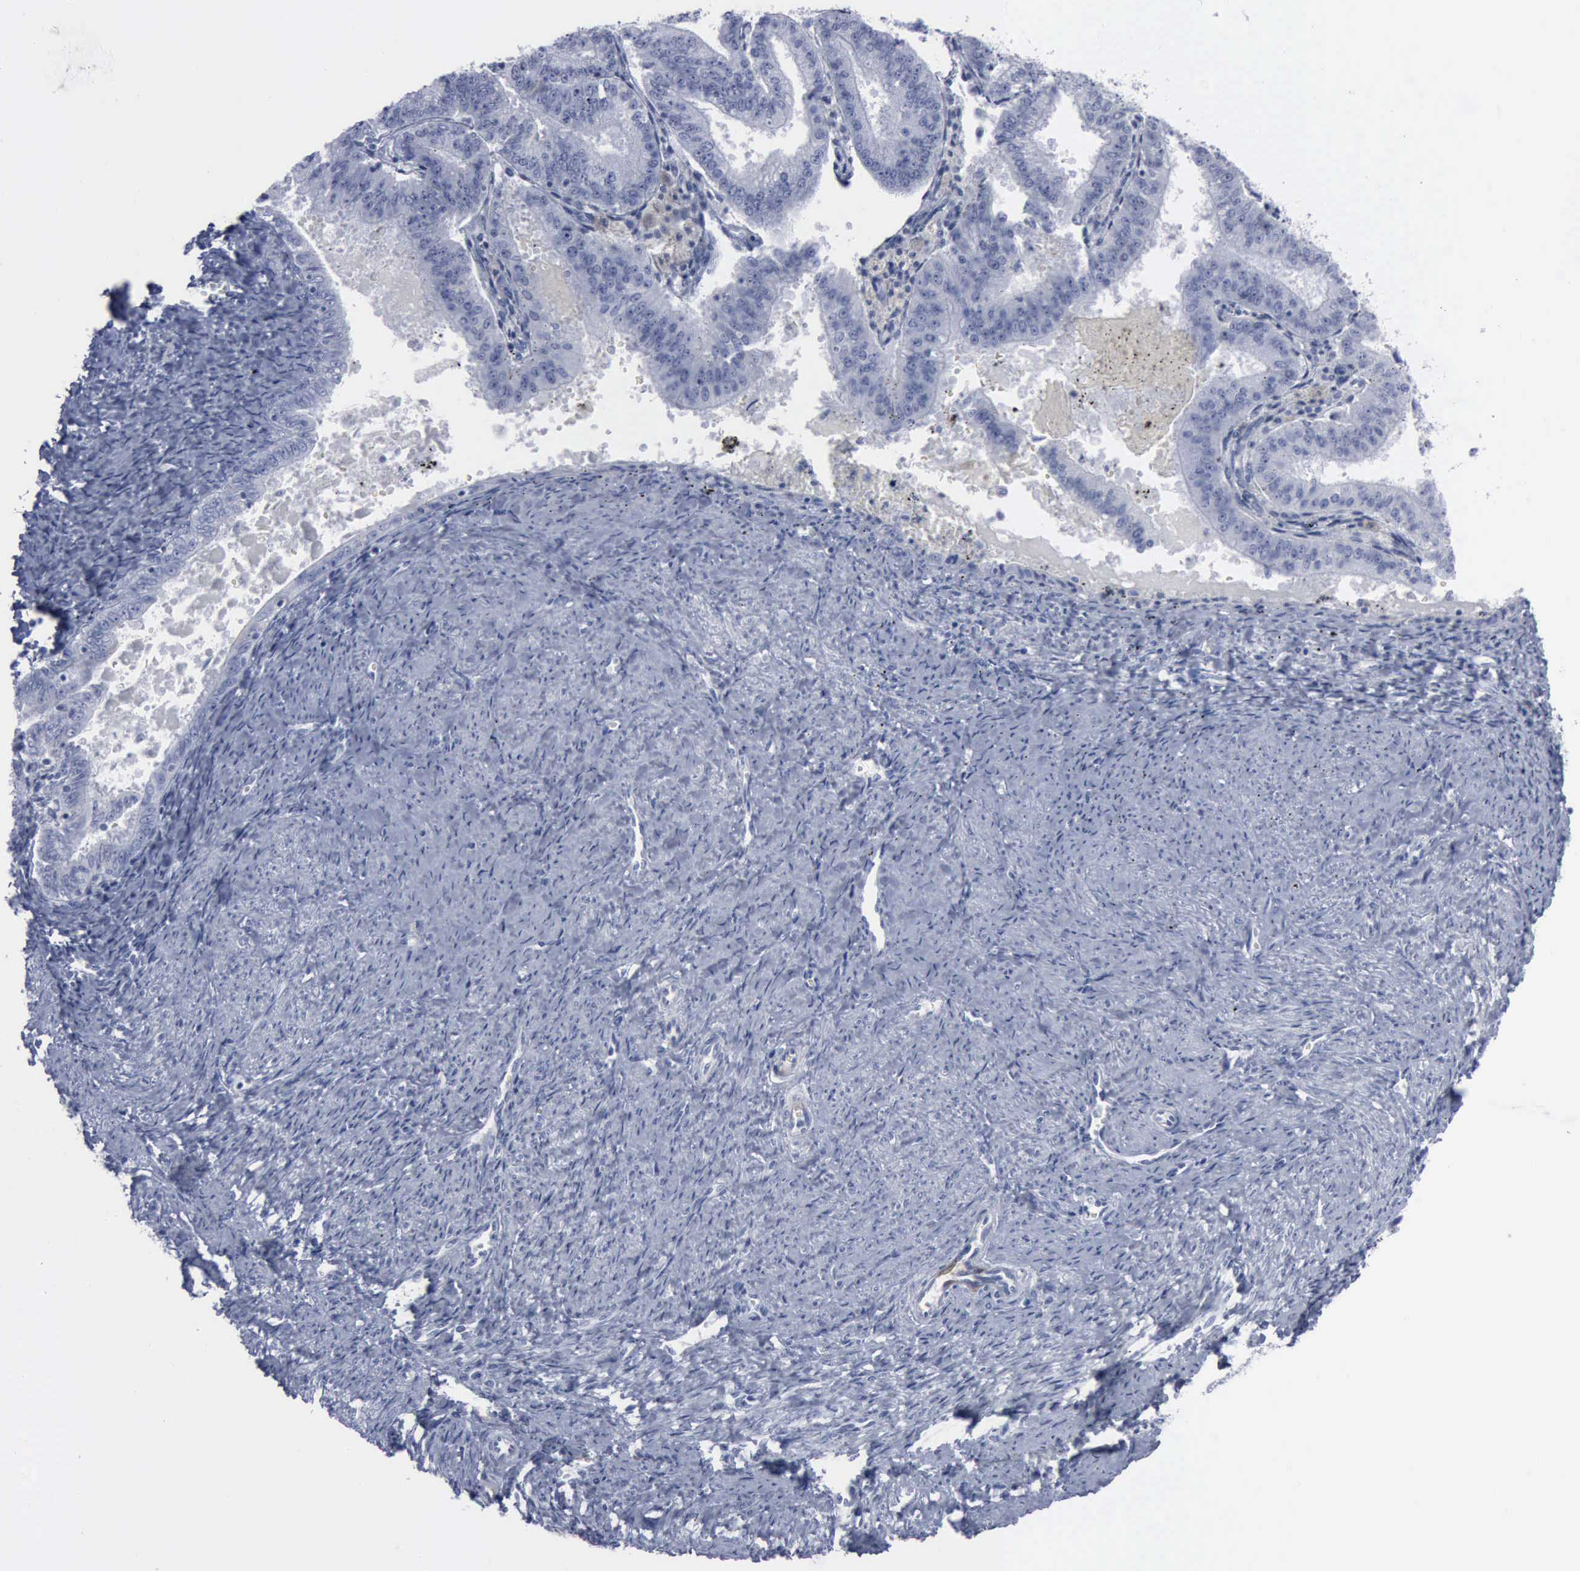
{"staining": {"intensity": "negative", "quantity": "none", "location": "none"}, "tissue": "endometrial cancer", "cell_type": "Tumor cells", "image_type": "cancer", "snomed": [{"axis": "morphology", "description": "Adenocarcinoma, NOS"}, {"axis": "topography", "description": "Endometrium"}], "caption": "IHC of endometrial adenocarcinoma demonstrates no staining in tumor cells. The staining is performed using DAB (3,3'-diaminobenzidine) brown chromogen with nuclei counter-stained in using hematoxylin.", "gene": "VCAM1", "patient": {"sex": "female", "age": 66}}